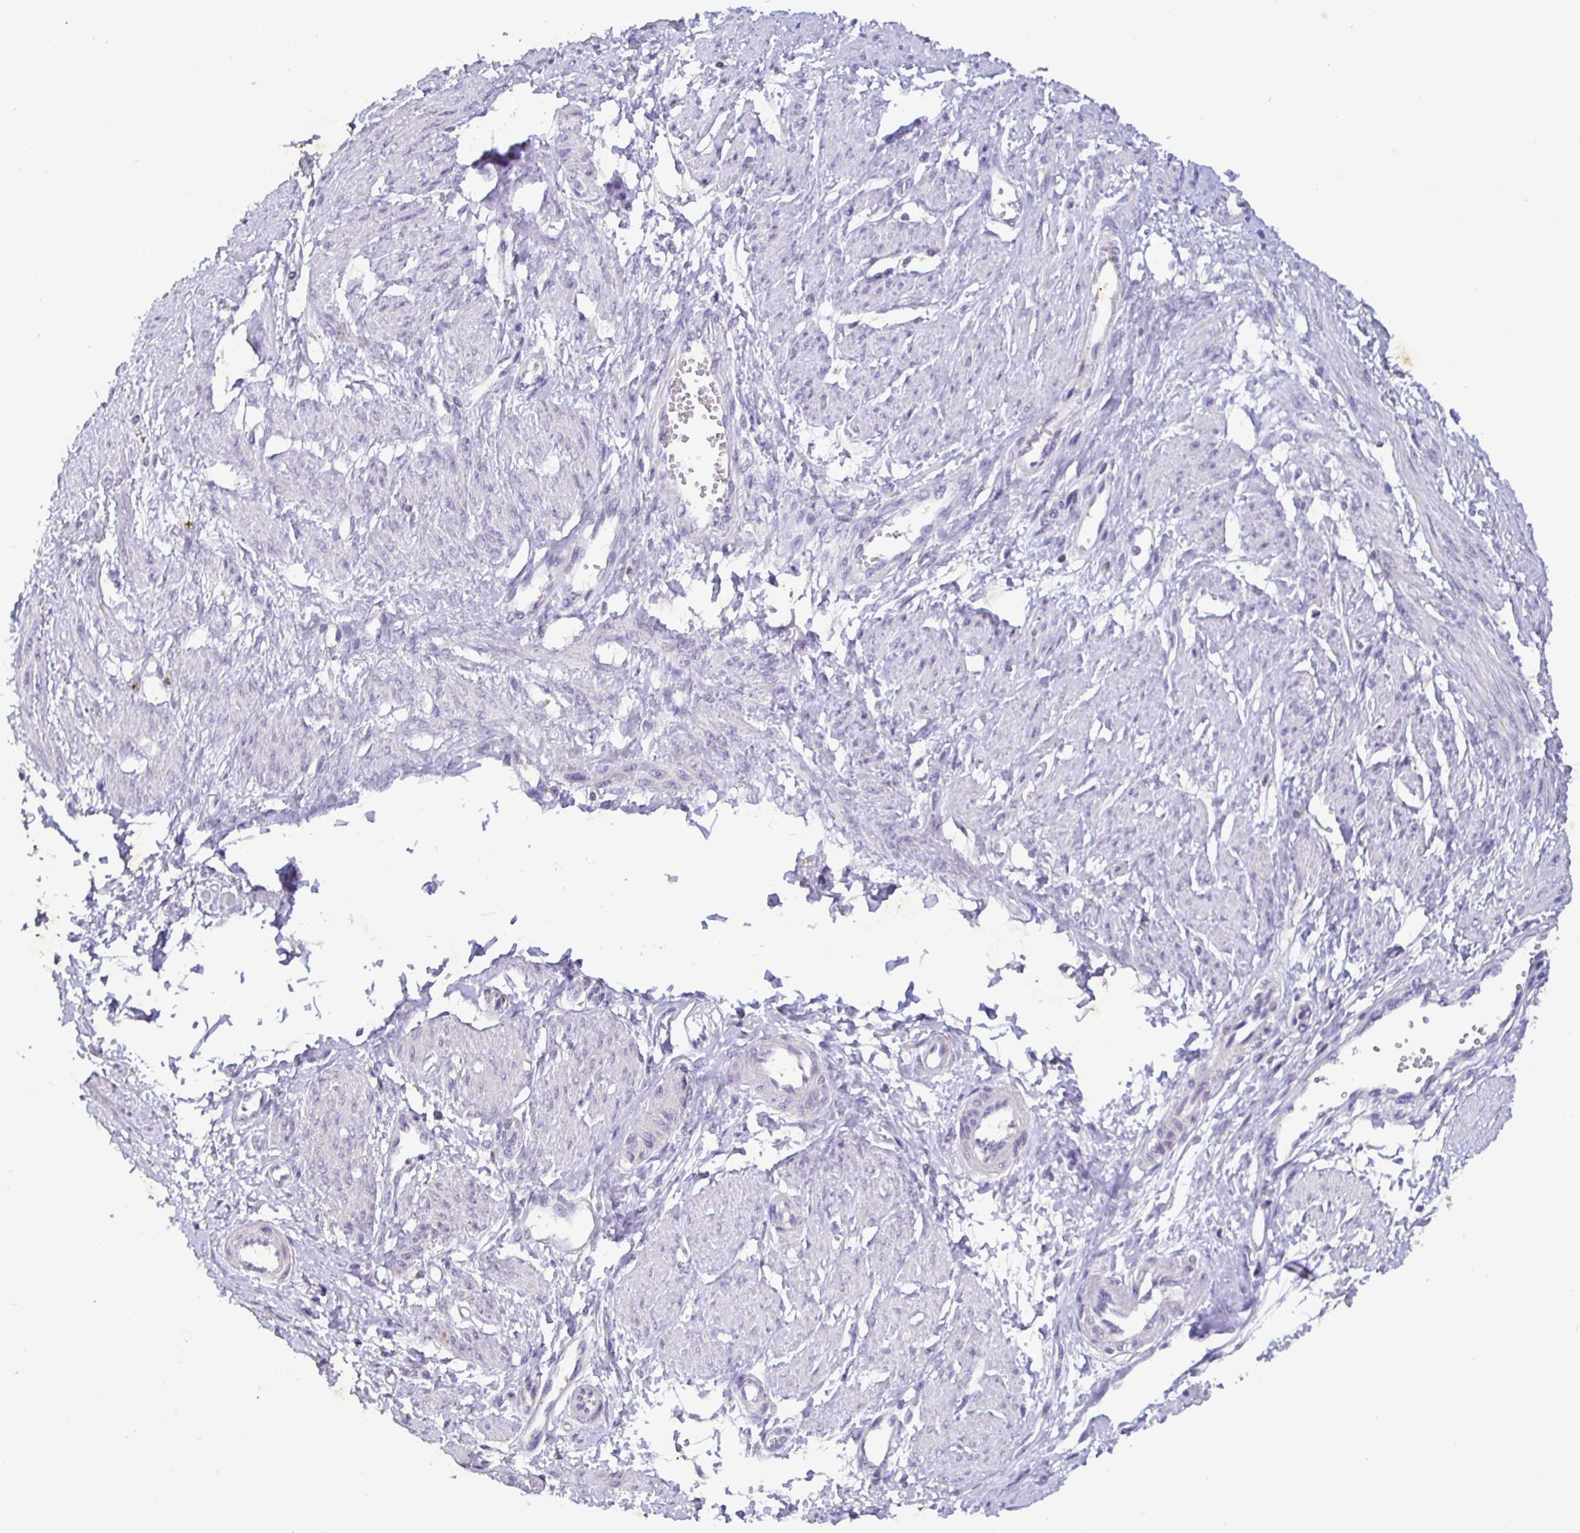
{"staining": {"intensity": "negative", "quantity": "none", "location": "none"}, "tissue": "smooth muscle", "cell_type": "Smooth muscle cells", "image_type": "normal", "snomed": [{"axis": "morphology", "description": "Normal tissue, NOS"}, {"axis": "topography", "description": "Smooth muscle"}, {"axis": "topography", "description": "Uterus"}], "caption": "This is a image of immunohistochemistry staining of unremarkable smooth muscle, which shows no expression in smooth muscle cells. (Stains: DAB immunohistochemistry (IHC) with hematoxylin counter stain, Microscopy: brightfield microscopy at high magnification).", "gene": "SHISA4", "patient": {"sex": "female", "age": 39}}